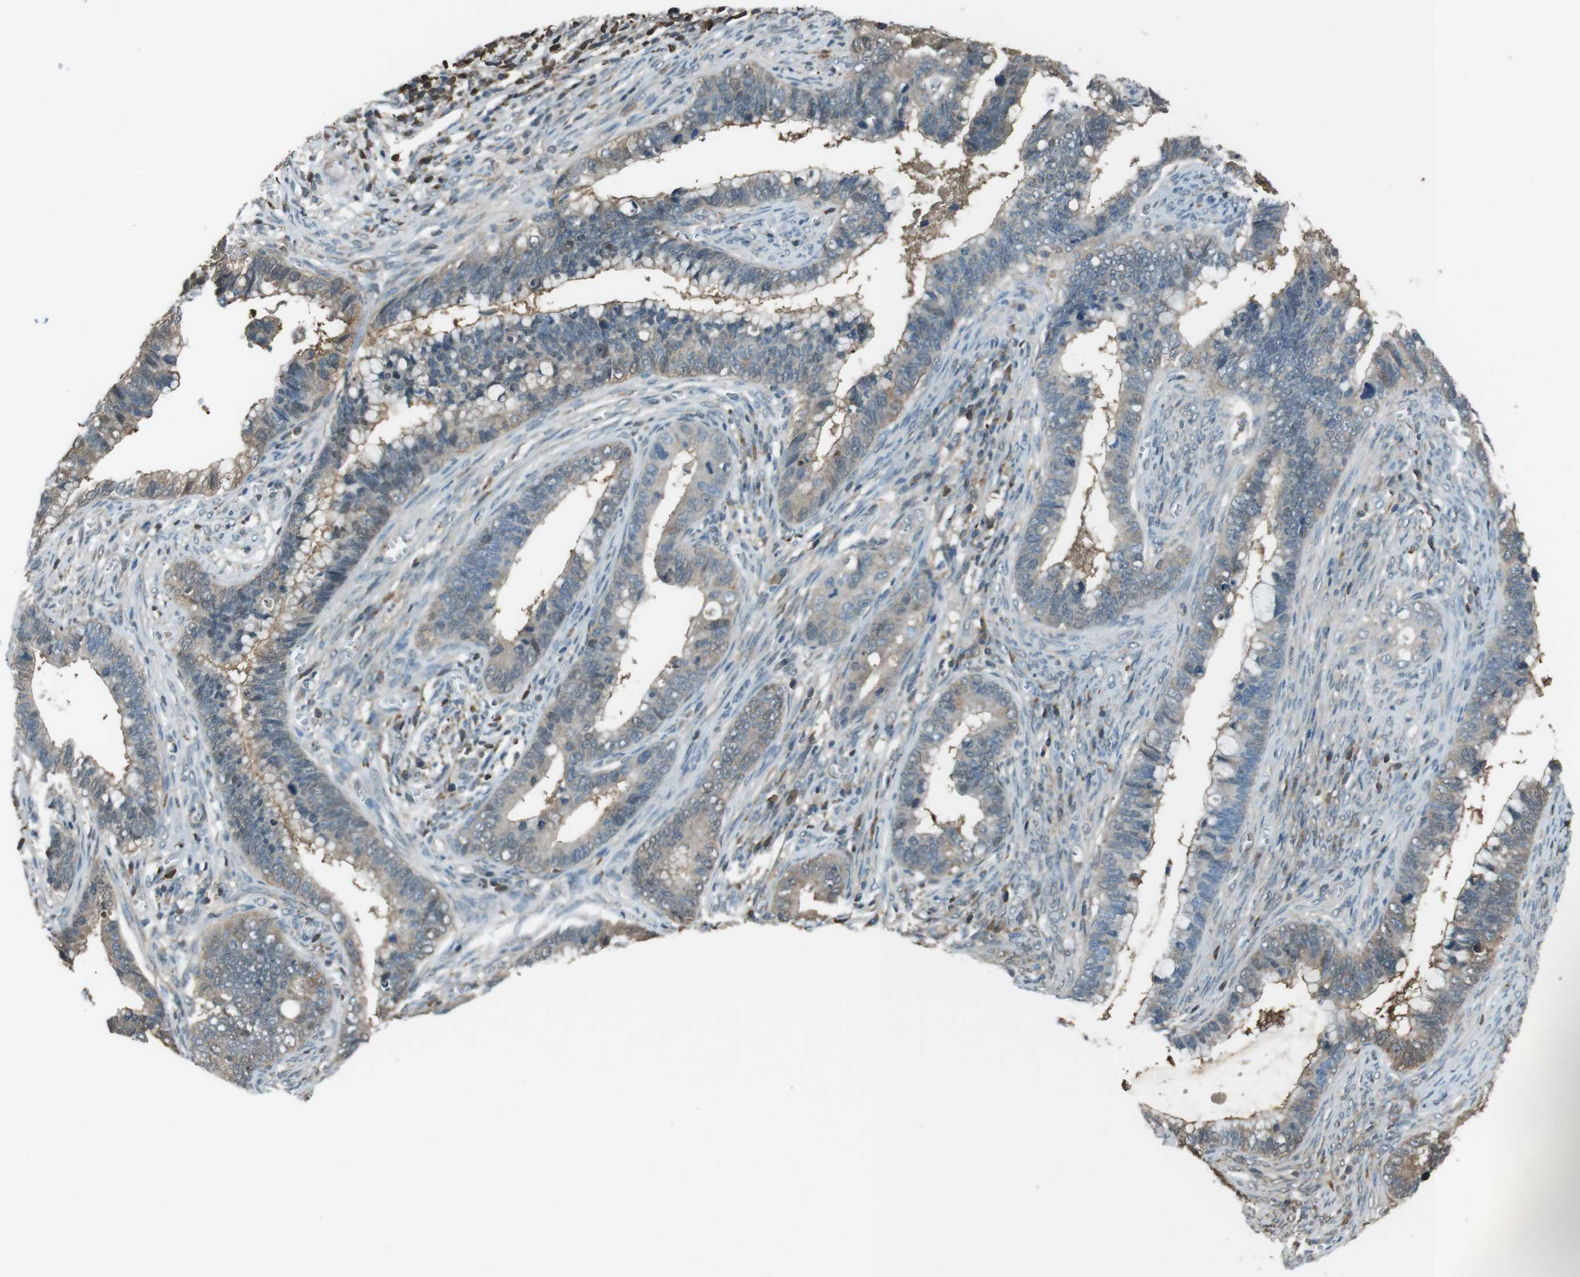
{"staining": {"intensity": "weak", "quantity": "25%-75%", "location": "cytoplasmic/membranous"}, "tissue": "cervical cancer", "cell_type": "Tumor cells", "image_type": "cancer", "snomed": [{"axis": "morphology", "description": "Adenocarcinoma, NOS"}, {"axis": "topography", "description": "Cervix"}], "caption": "Tumor cells demonstrate weak cytoplasmic/membranous staining in approximately 25%-75% of cells in cervical cancer.", "gene": "TWSG1", "patient": {"sex": "female", "age": 44}}